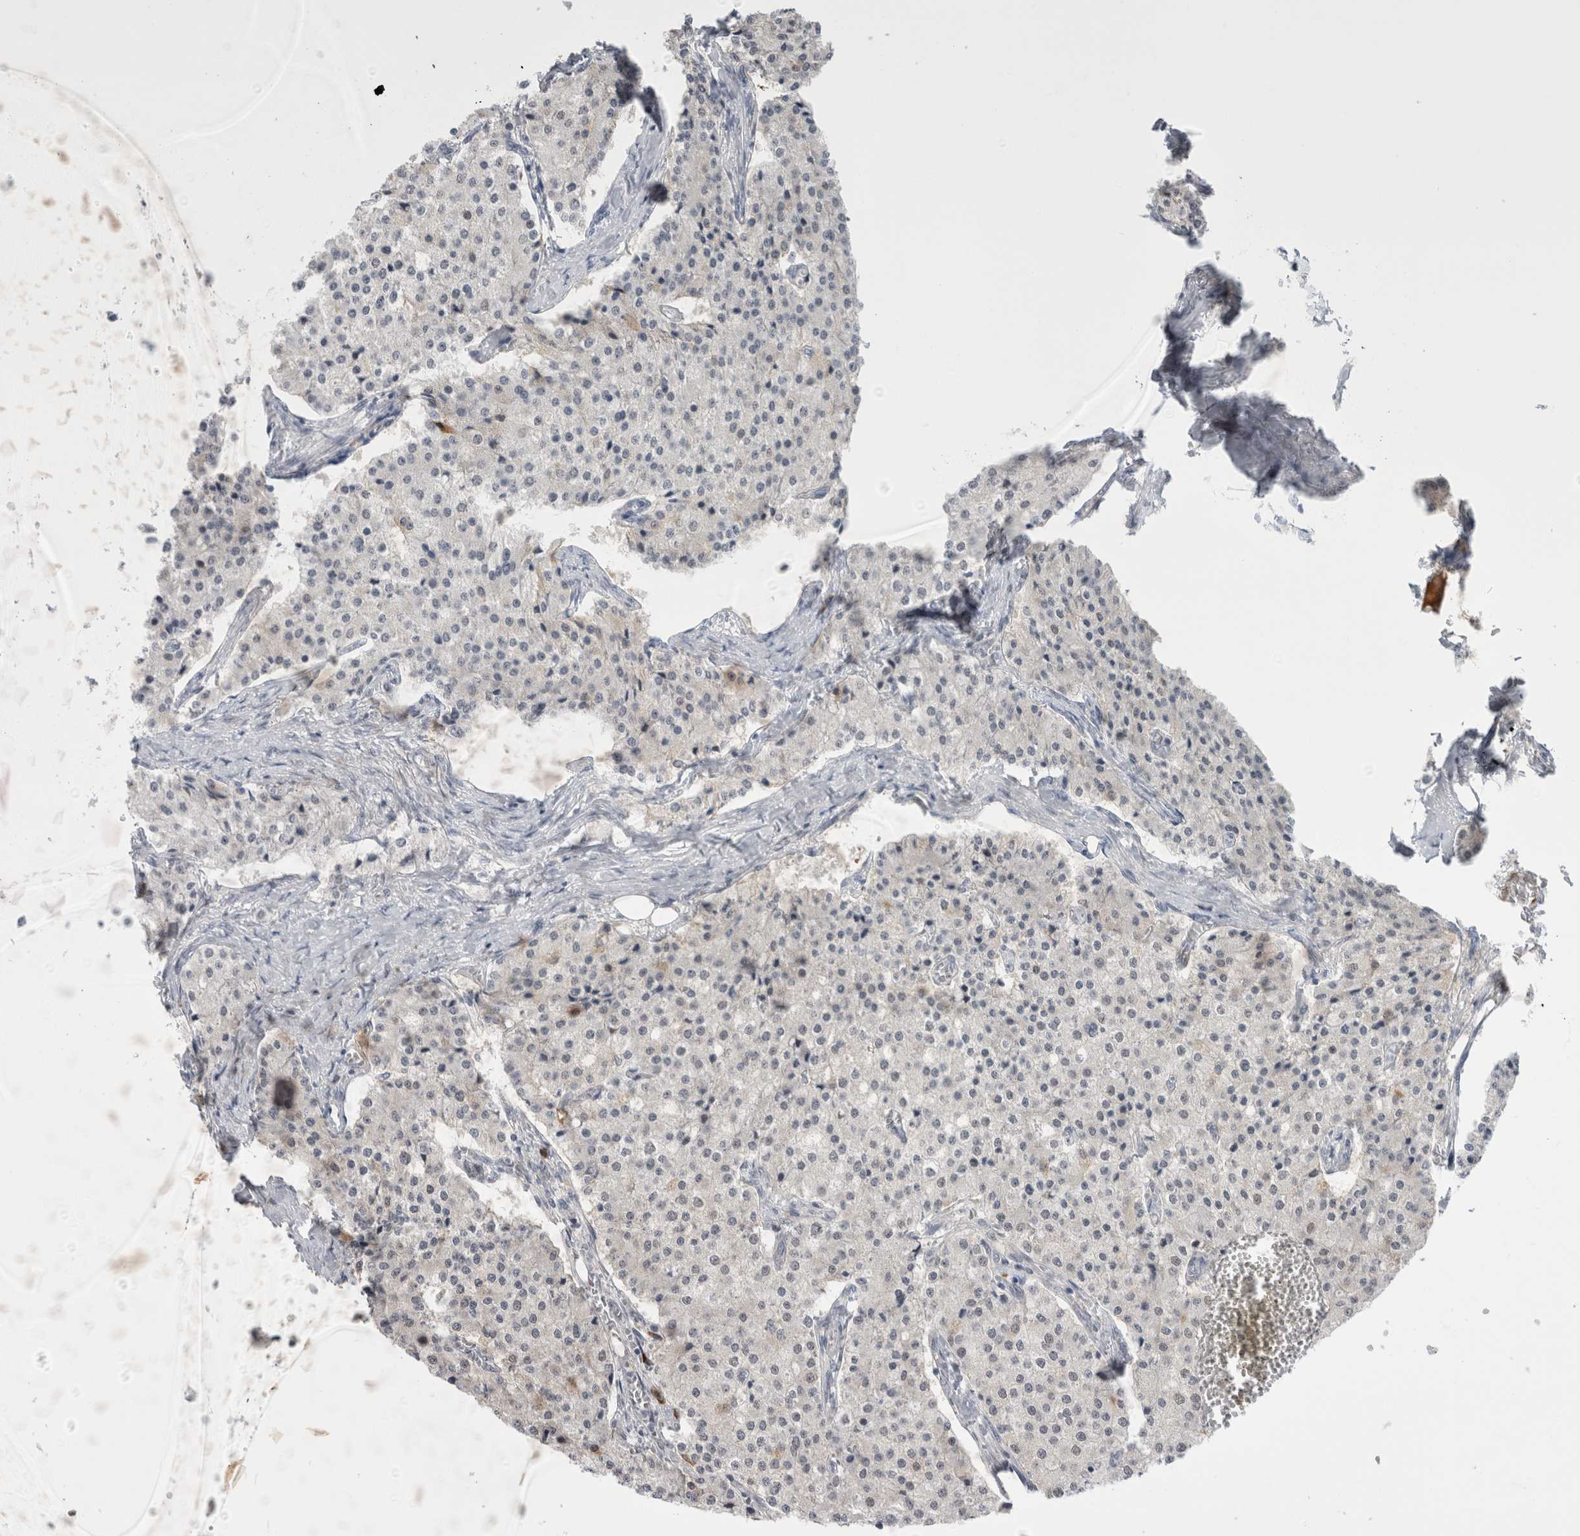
{"staining": {"intensity": "negative", "quantity": "none", "location": "none"}, "tissue": "carcinoid", "cell_type": "Tumor cells", "image_type": "cancer", "snomed": [{"axis": "morphology", "description": "Carcinoid, malignant, NOS"}, {"axis": "topography", "description": "Colon"}], "caption": "A micrograph of human carcinoid is negative for staining in tumor cells.", "gene": "ZNF24", "patient": {"sex": "female", "age": 52}}